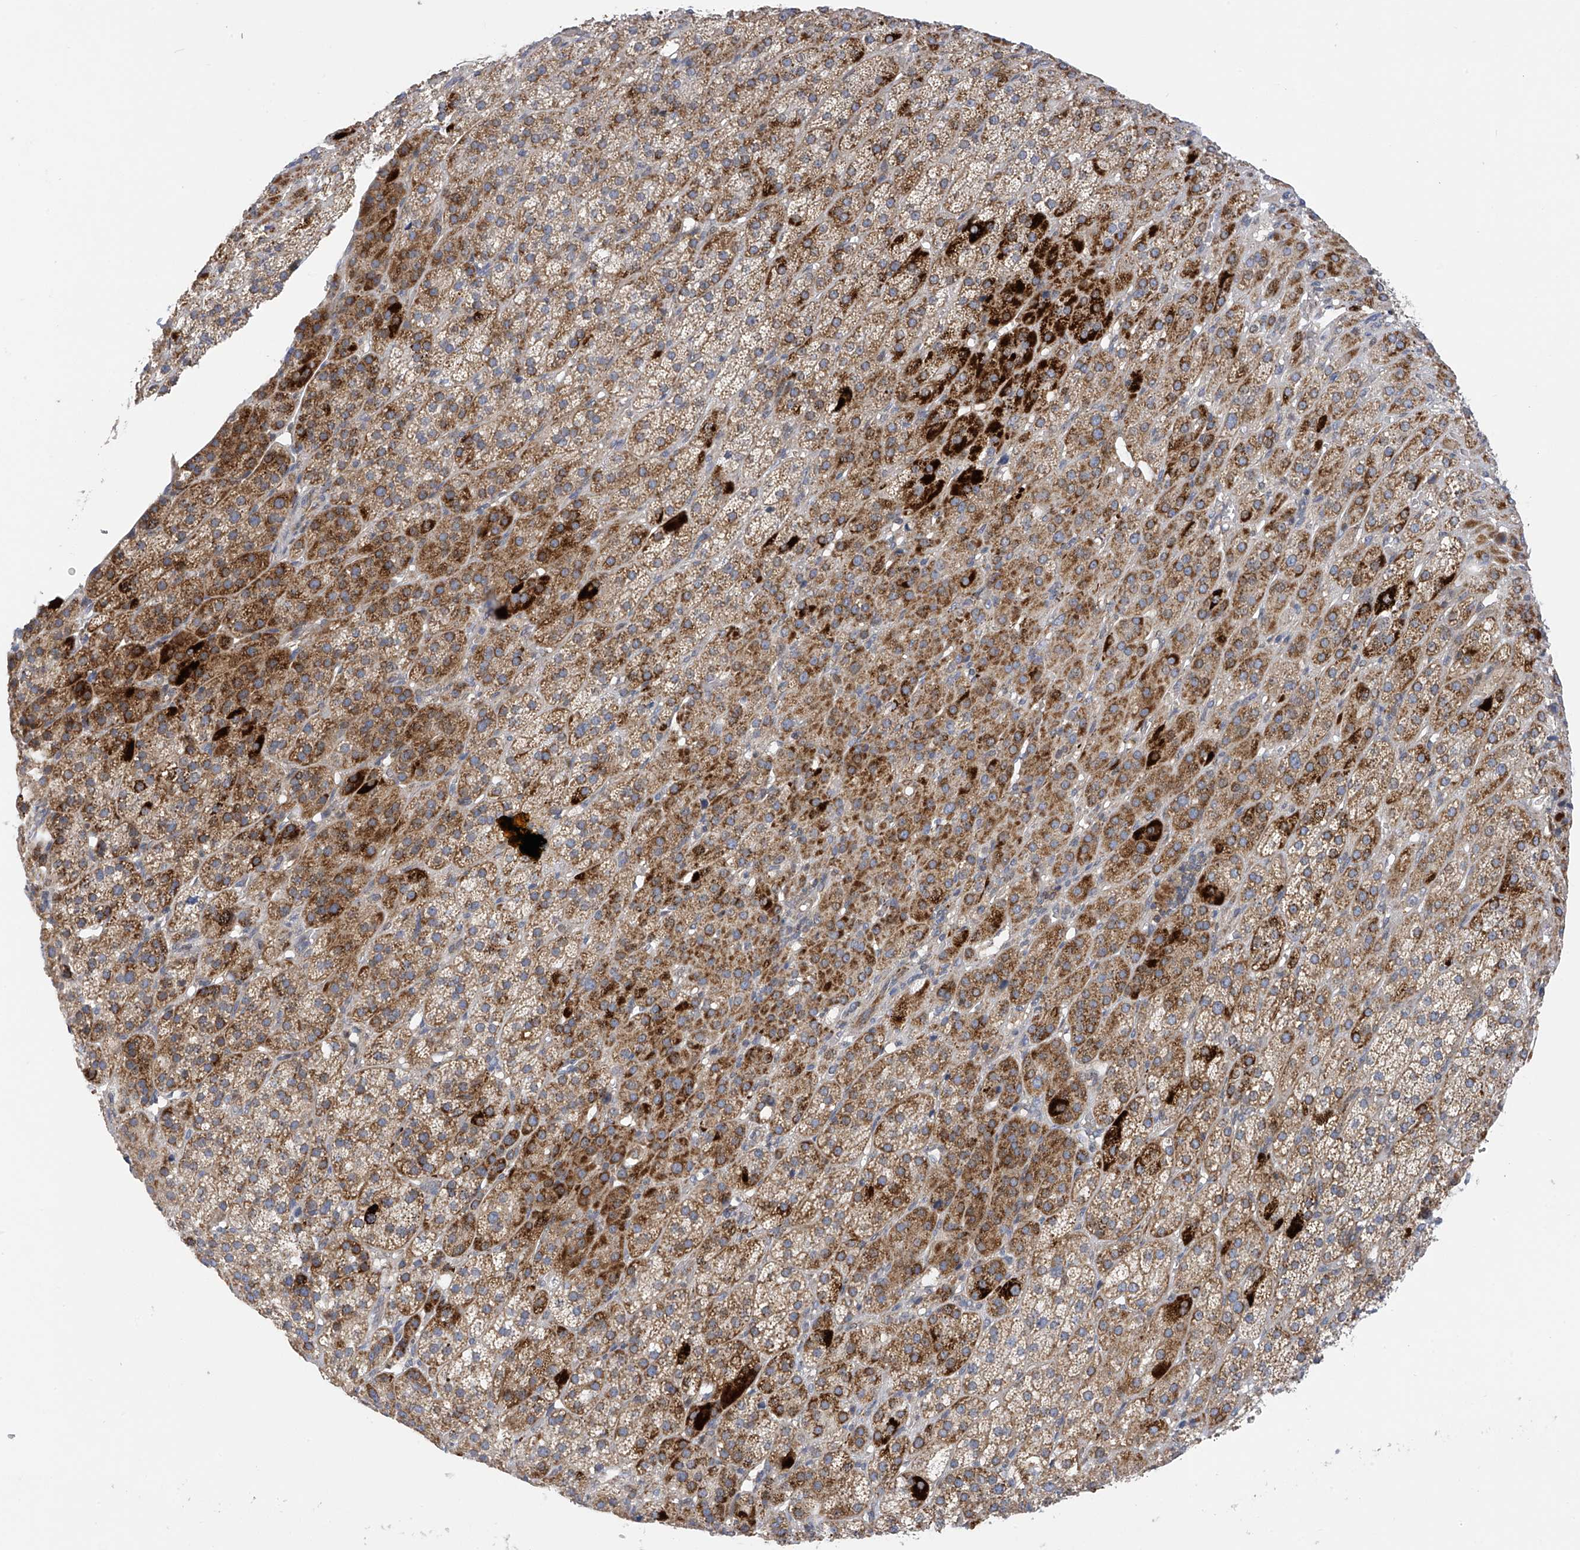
{"staining": {"intensity": "moderate", "quantity": "25%-75%", "location": "cytoplasmic/membranous"}, "tissue": "adrenal gland", "cell_type": "Glandular cells", "image_type": "normal", "snomed": [{"axis": "morphology", "description": "Normal tissue, NOS"}, {"axis": "topography", "description": "Adrenal gland"}], "caption": "Adrenal gland stained with a brown dye reveals moderate cytoplasmic/membranous positive staining in about 25%-75% of glandular cells.", "gene": "SLCO4A1", "patient": {"sex": "female", "age": 57}}